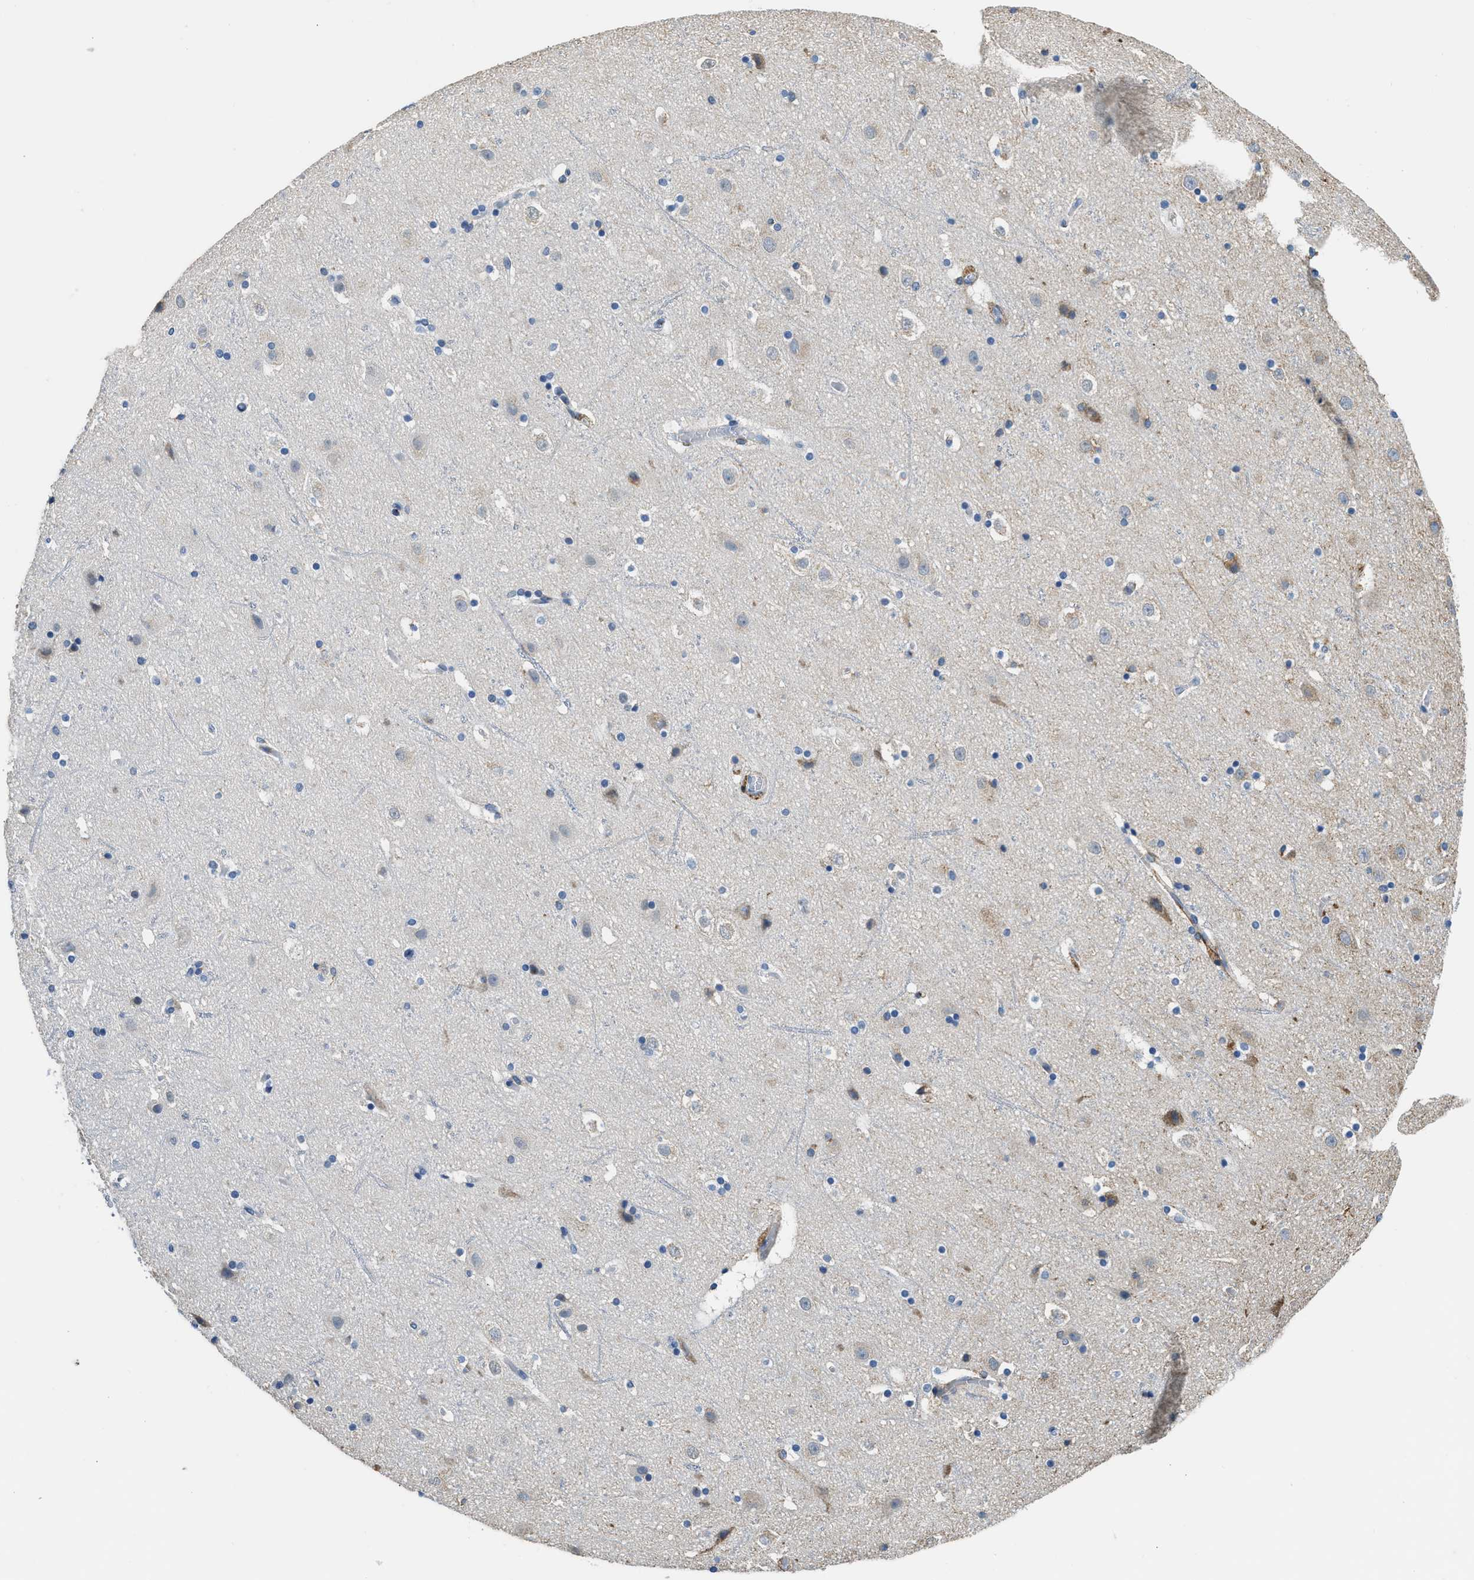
{"staining": {"intensity": "negative", "quantity": "none", "location": "none"}, "tissue": "cerebral cortex", "cell_type": "Endothelial cells", "image_type": "normal", "snomed": [{"axis": "morphology", "description": "Normal tissue, NOS"}, {"axis": "topography", "description": "Cerebral cortex"}], "caption": "Endothelial cells are negative for protein expression in normal human cerebral cortex.", "gene": "LRP1", "patient": {"sex": "male", "age": 45}}